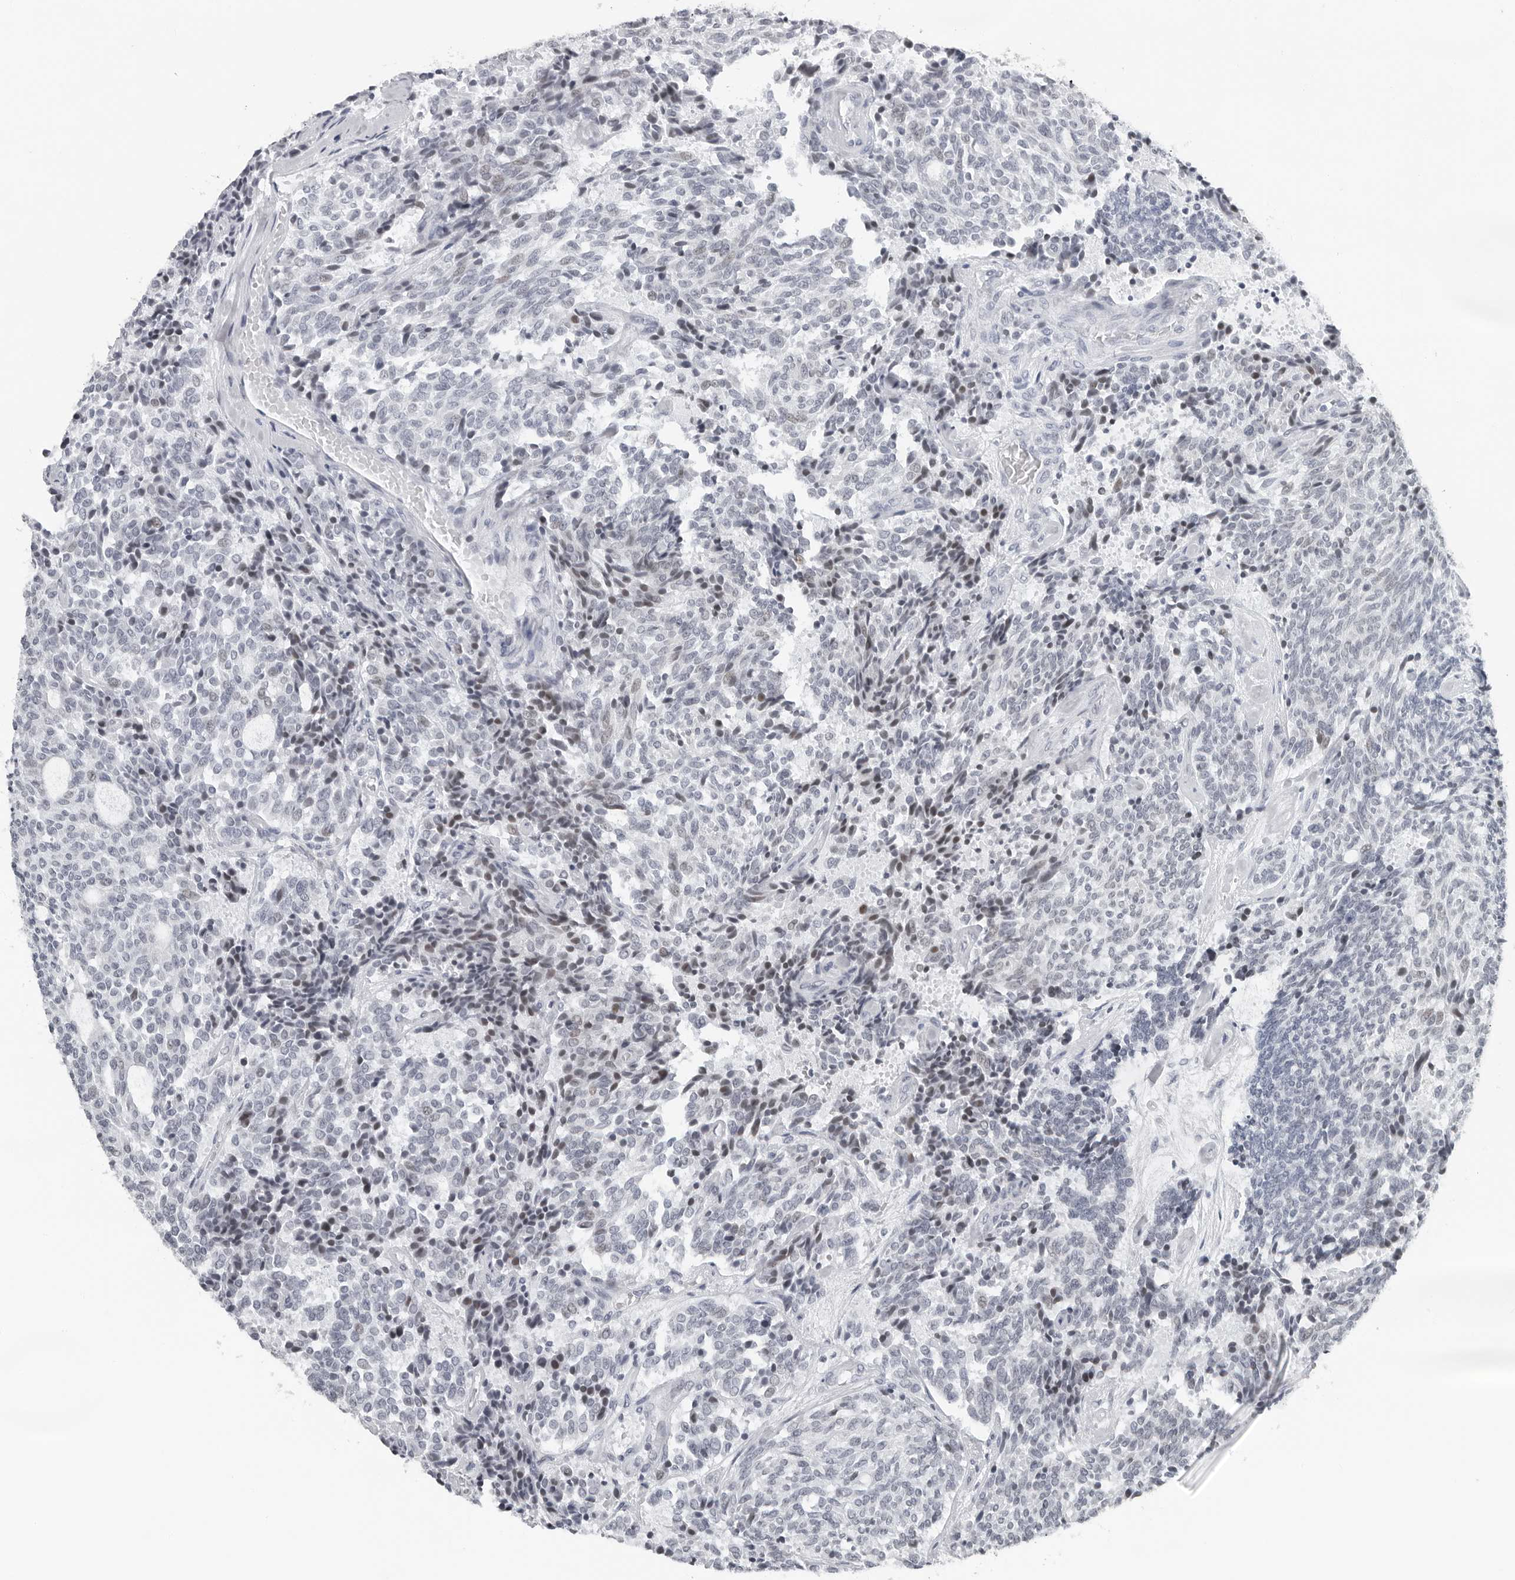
{"staining": {"intensity": "negative", "quantity": "none", "location": "none"}, "tissue": "carcinoid", "cell_type": "Tumor cells", "image_type": "cancer", "snomed": [{"axis": "morphology", "description": "Carcinoid, malignant, NOS"}, {"axis": "topography", "description": "Pancreas"}], "caption": "Tumor cells are negative for brown protein staining in malignant carcinoid.", "gene": "PPP1R42", "patient": {"sex": "female", "age": 54}}